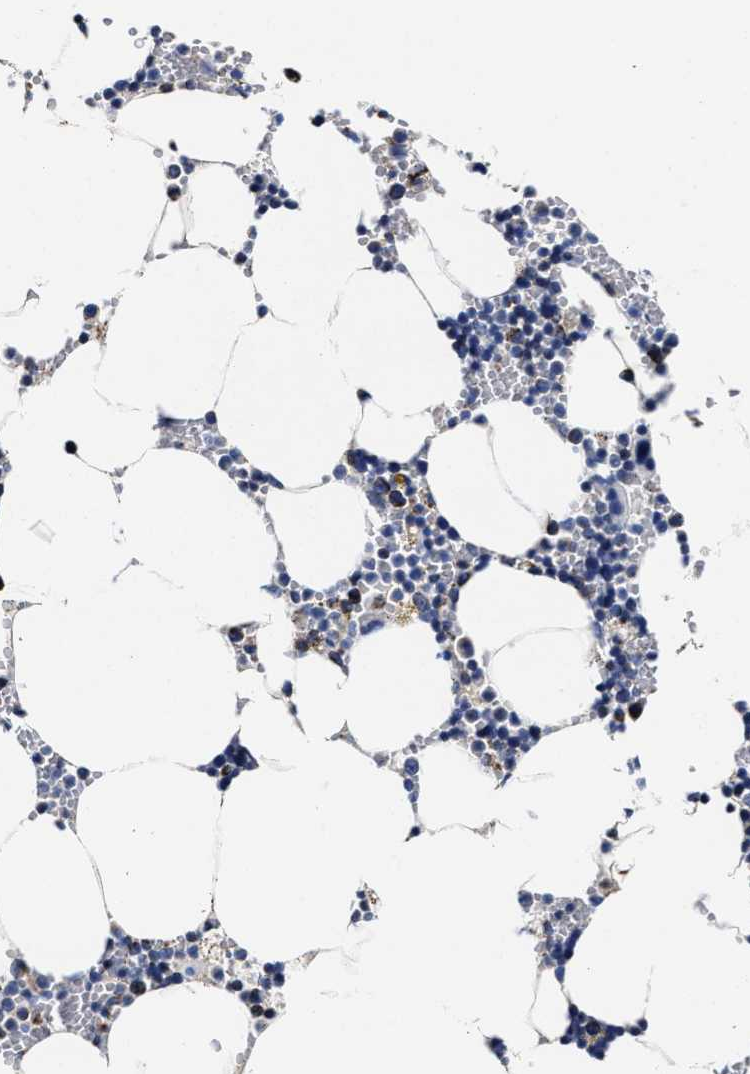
{"staining": {"intensity": "moderate", "quantity": "<25%", "location": "cytoplasmic/membranous"}, "tissue": "bone marrow", "cell_type": "Hematopoietic cells", "image_type": "normal", "snomed": [{"axis": "morphology", "description": "Normal tissue, NOS"}, {"axis": "topography", "description": "Bone marrow"}], "caption": "A brown stain shows moderate cytoplasmic/membranous positivity of a protein in hematopoietic cells of unremarkable bone marrow.", "gene": "HINT2", "patient": {"sex": "male", "age": 70}}